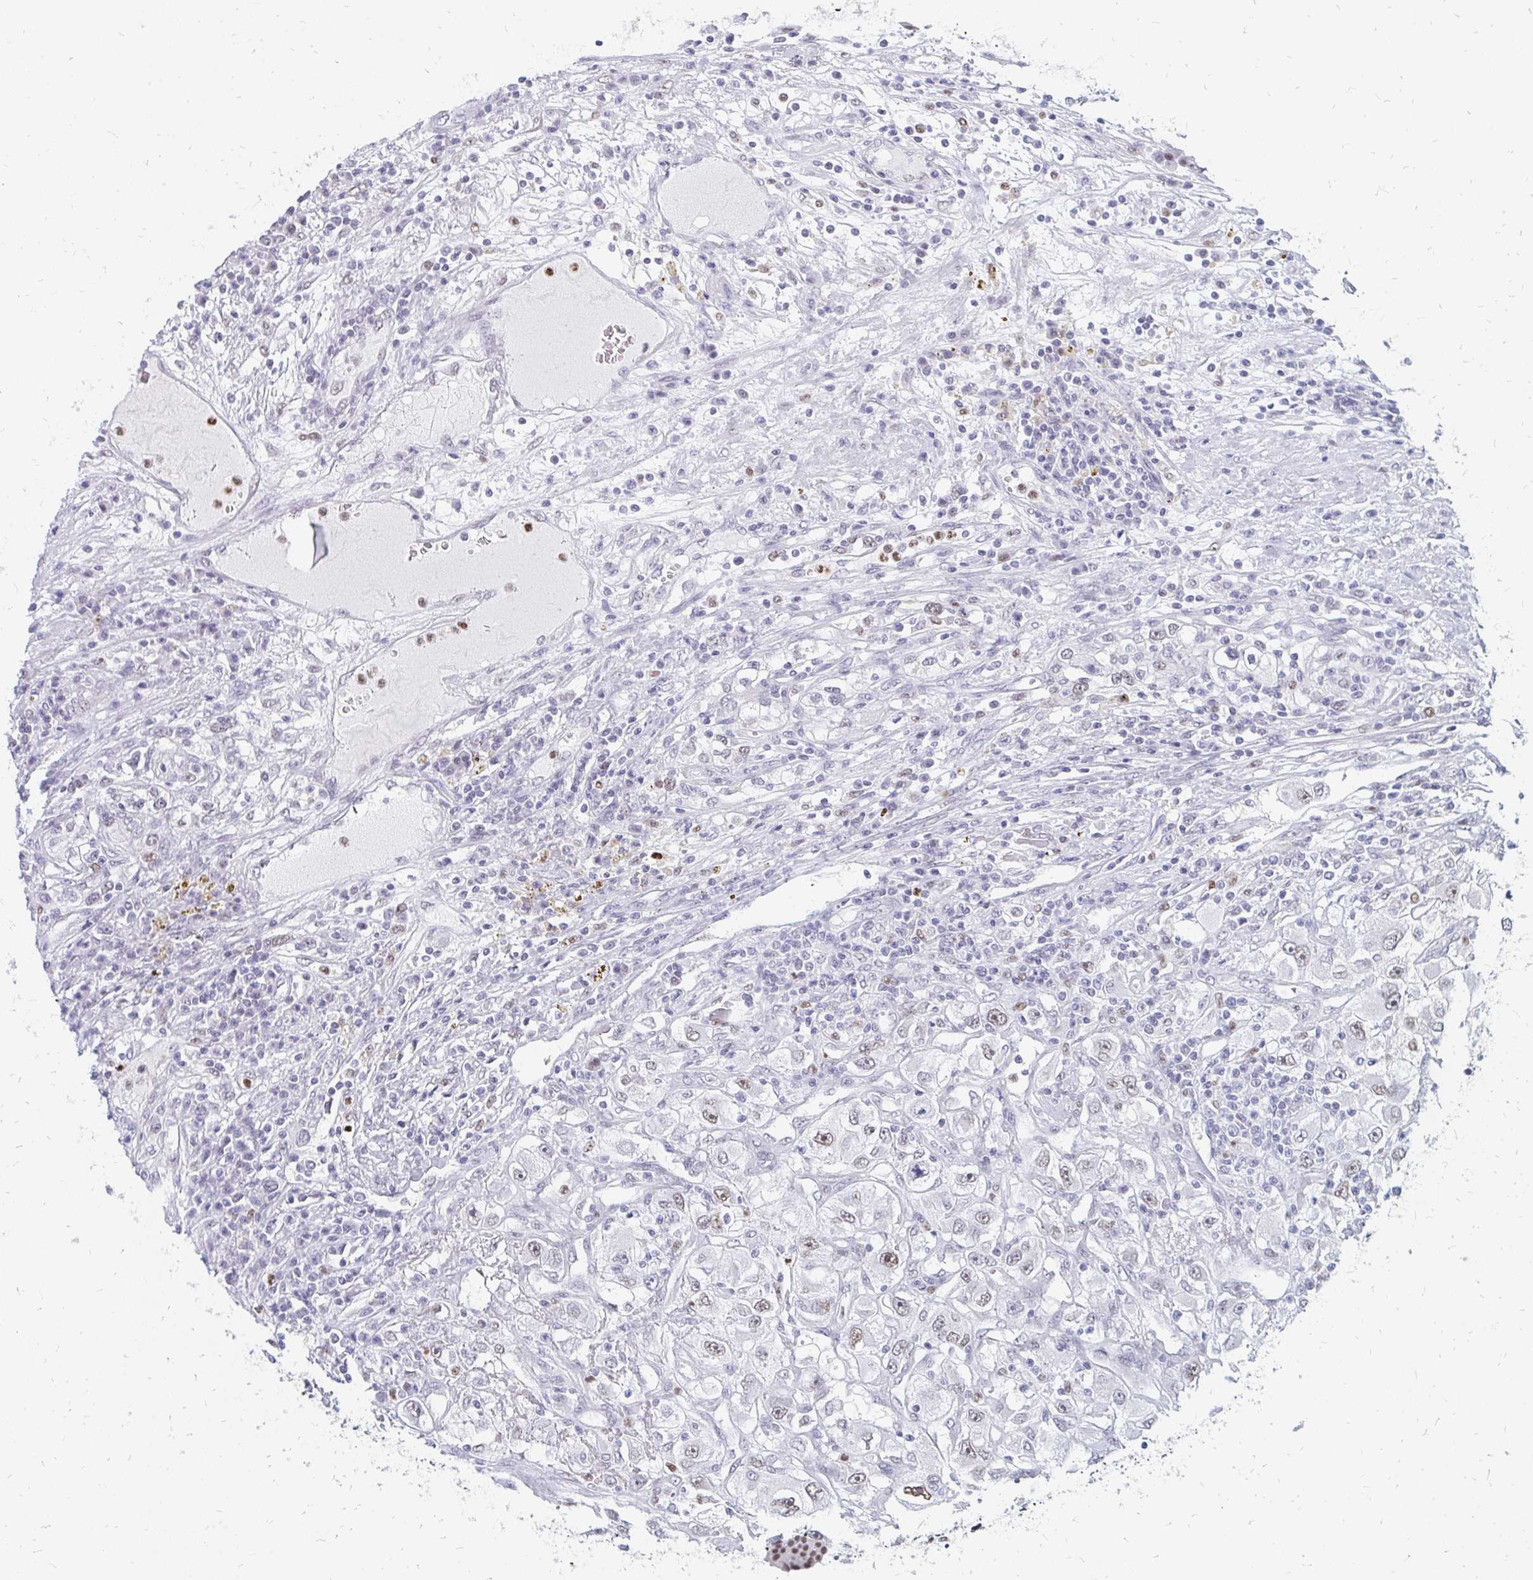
{"staining": {"intensity": "weak", "quantity": "25%-75%", "location": "nuclear"}, "tissue": "renal cancer", "cell_type": "Tumor cells", "image_type": "cancer", "snomed": [{"axis": "morphology", "description": "Adenocarcinoma, NOS"}, {"axis": "topography", "description": "Kidney"}], "caption": "Human adenocarcinoma (renal) stained with a brown dye exhibits weak nuclear positive staining in about 25%-75% of tumor cells.", "gene": "PLK3", "patient": {"sex": "female", "age": 52}}